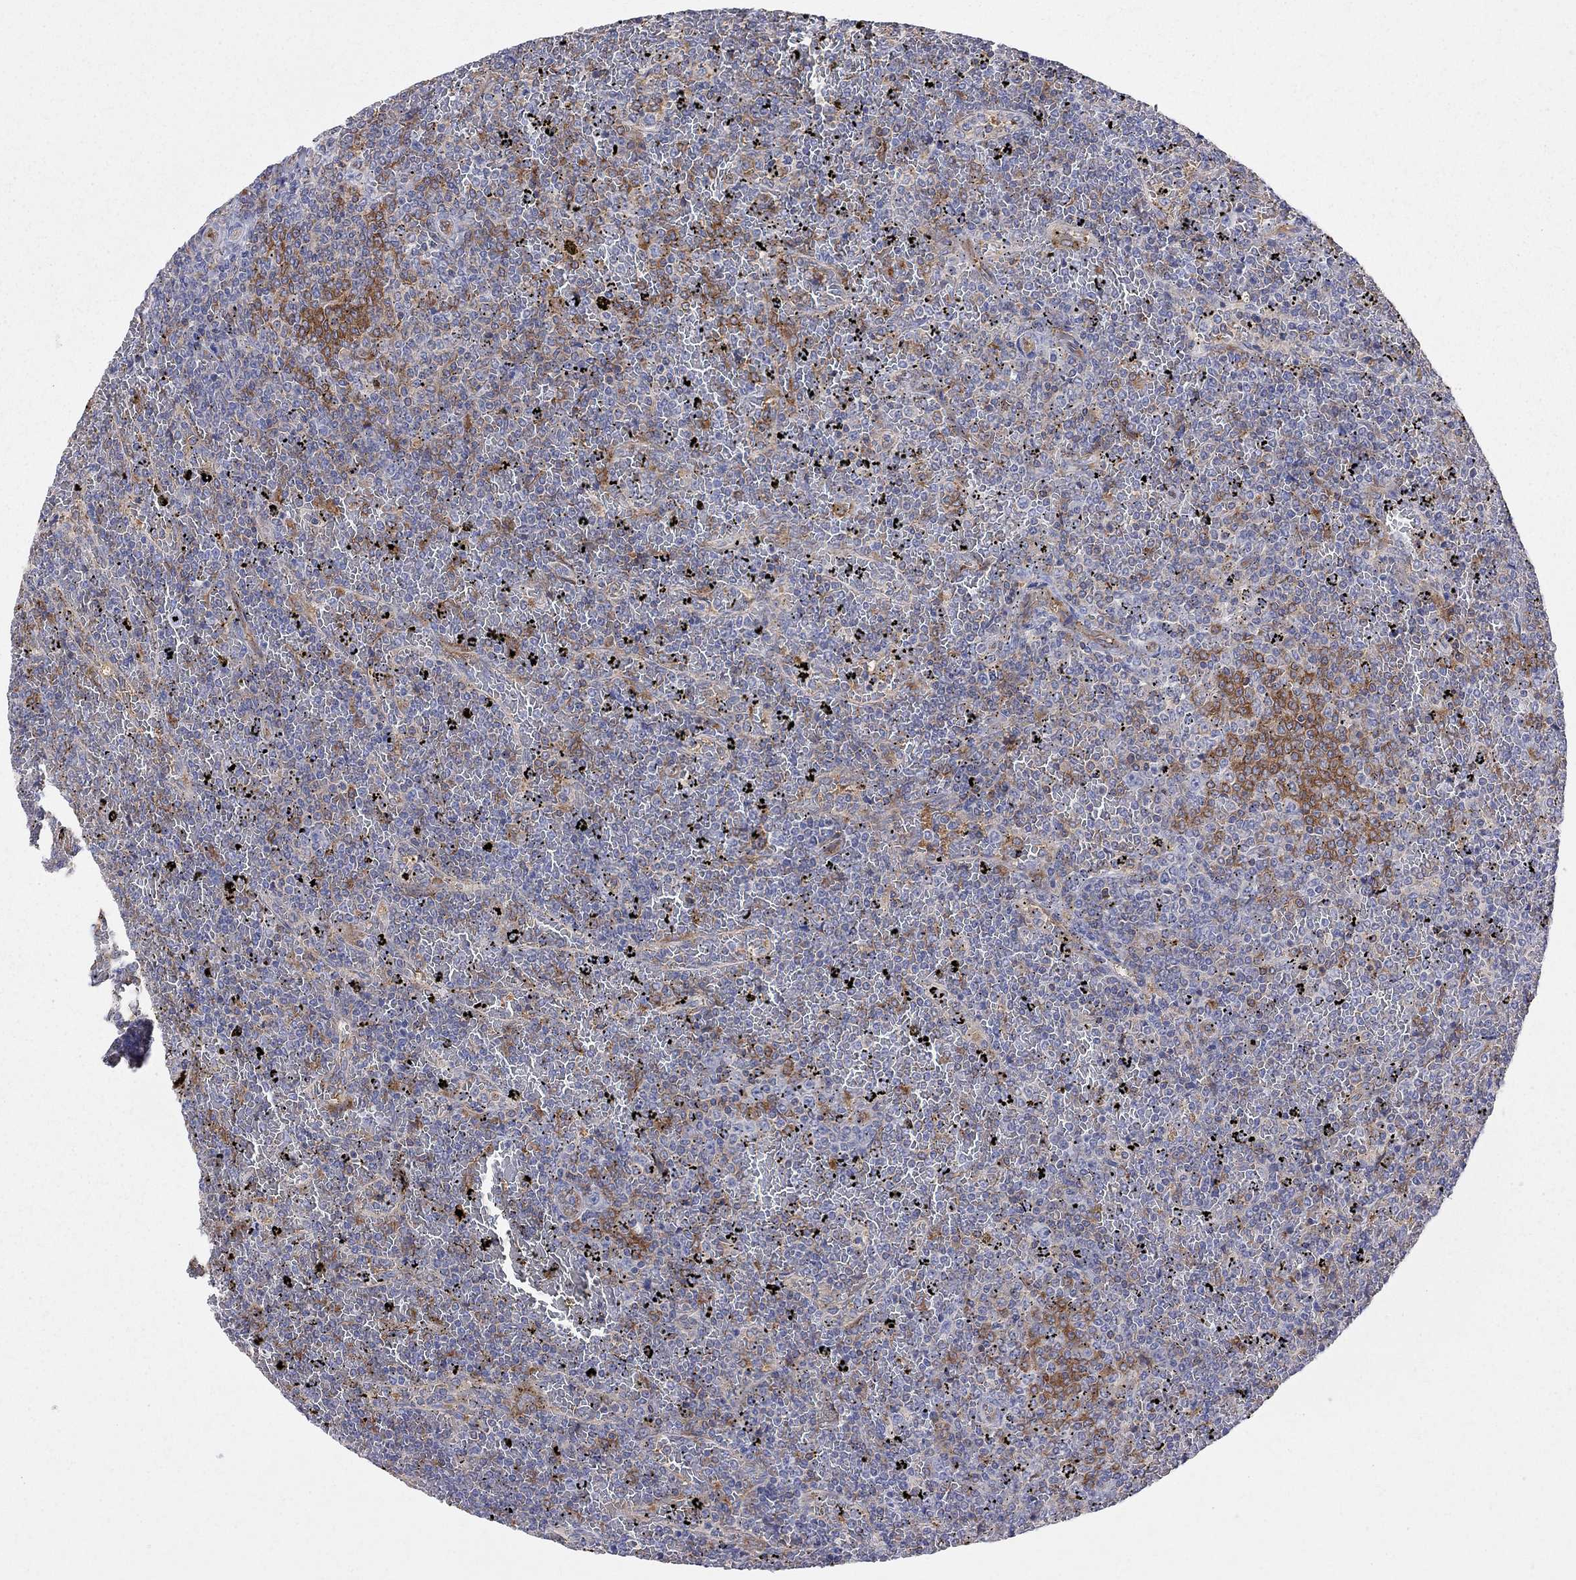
{"staining": {"intensity": "negative", "quantity": "none", "location": "none"}, "tissue": "lymphoma", "cell_type": "Tumor cells", "image_type": "cancer", "snomed": [{"axis": "morphology", "description": "Malignant lymphoma, non-Hodgkin's type, Low grade"}, {"axis": "topography", "description": "Spleen"}], "caption": "Lymphoma was stained to show a protein in brown. There is no significant positivity in tumor cells. (DAB (3,3'-diaminobenzidine) immunohistochemistry (IHC) visualized using brightfield microscopy, high magnification).", "gene": "ABI3", "patient": {"sex": "female", "age": 77}}